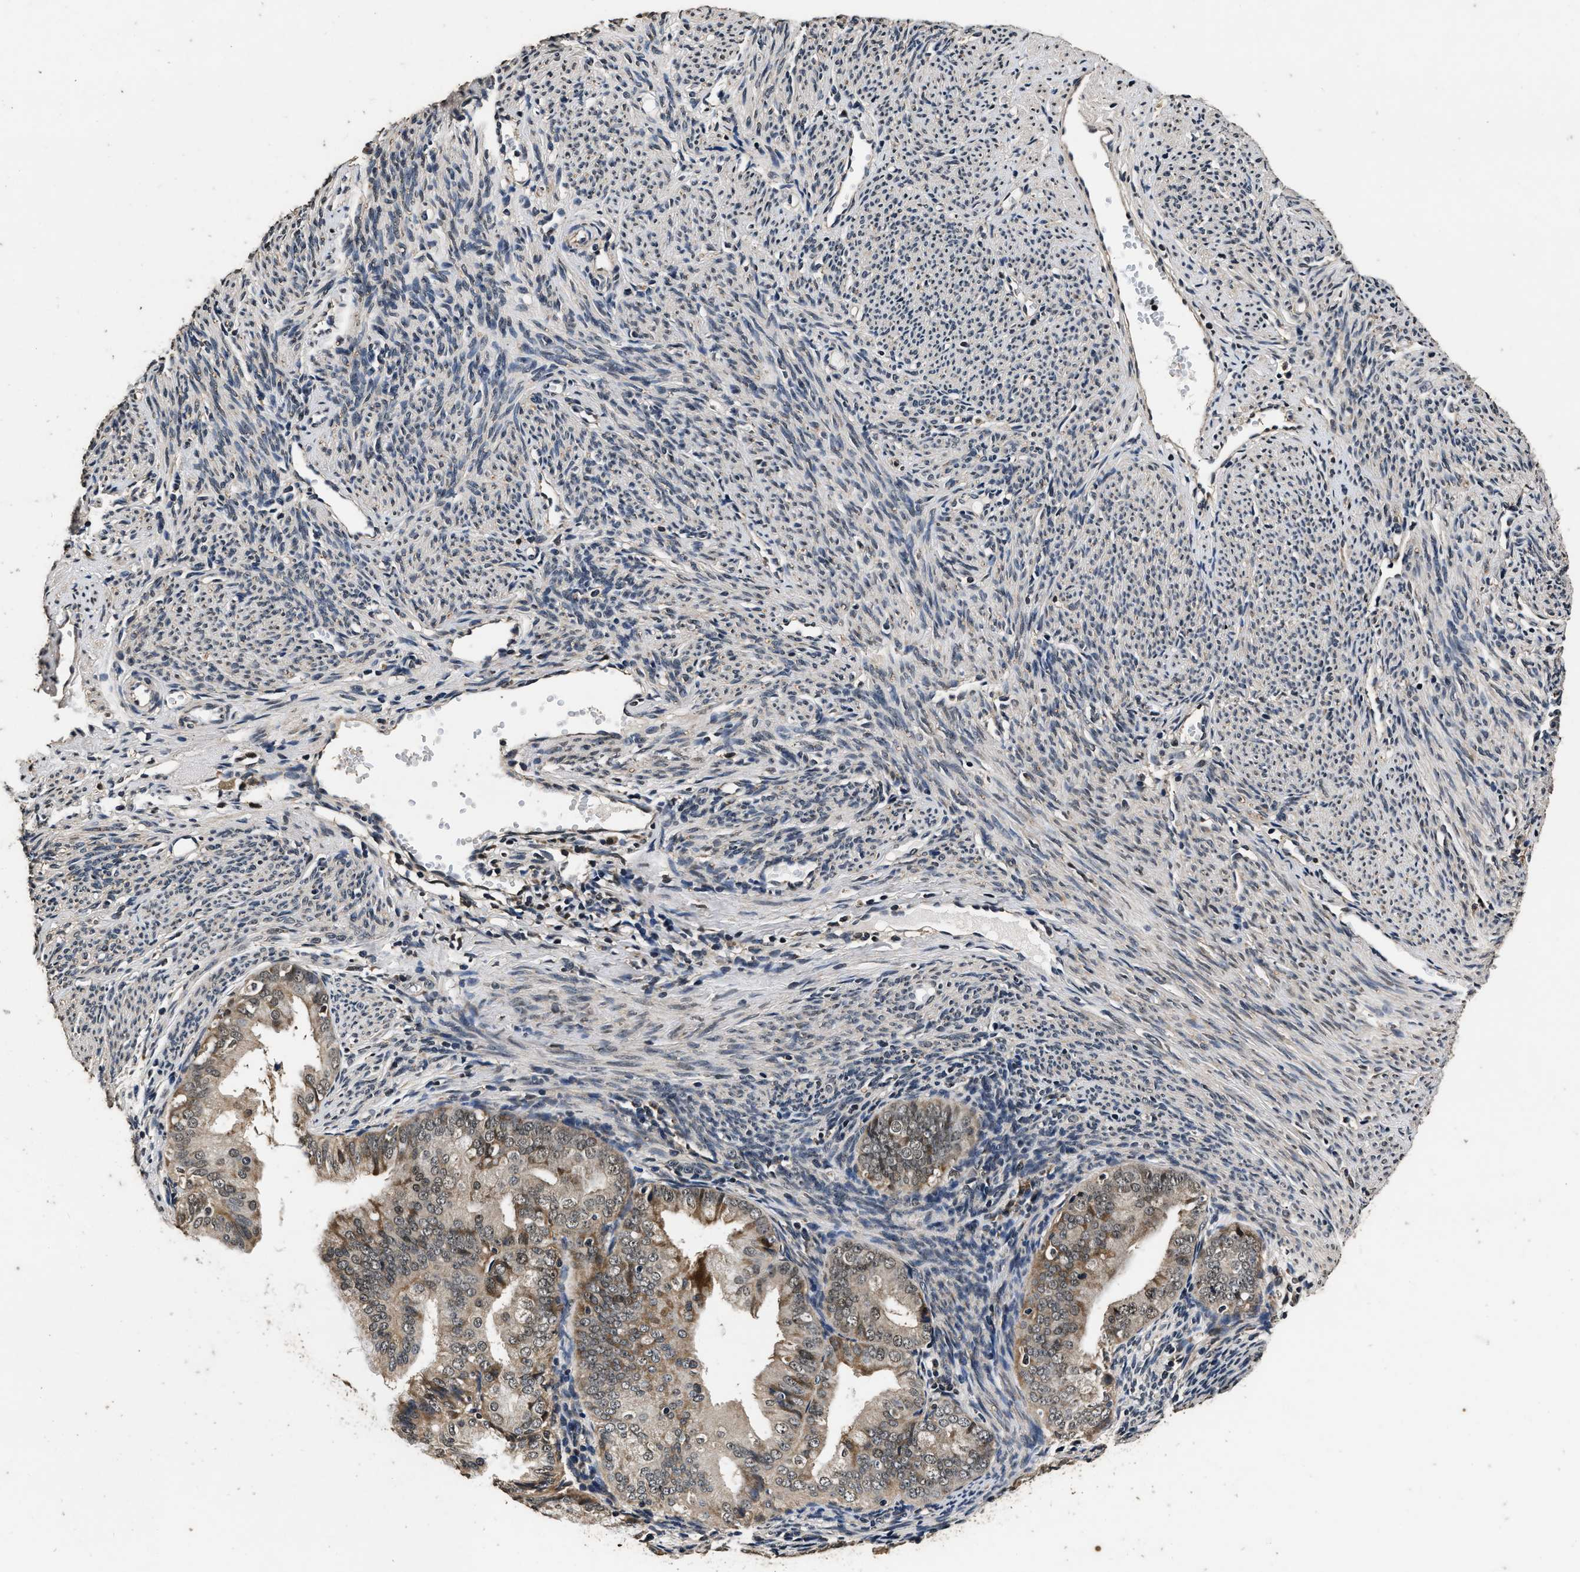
{"staining": {"intensity": "moderate", "quantity": ">75%", "location": "cytoplasmic/membranous"}, "tissue": "endometrial cancer", "cell_type": "Tumor cells", "image_type": "cancer", "snomed": [{"axis": "morphology", "description": "Adenocarcinoma, NOS"}, {"axis": "topography", "description": "Endometrium"}], "caption": "High-magnification brightfield microscopy of endometrial cancer stained with DAB (brown) and counterstained with hematoxylin (blue). tumor cells exhibit moderate cytoplasmic/membranous expression is identified in about>75% of cells.", "gene": "CSTF1", "patient": {"sex": "female", "age": 63}}